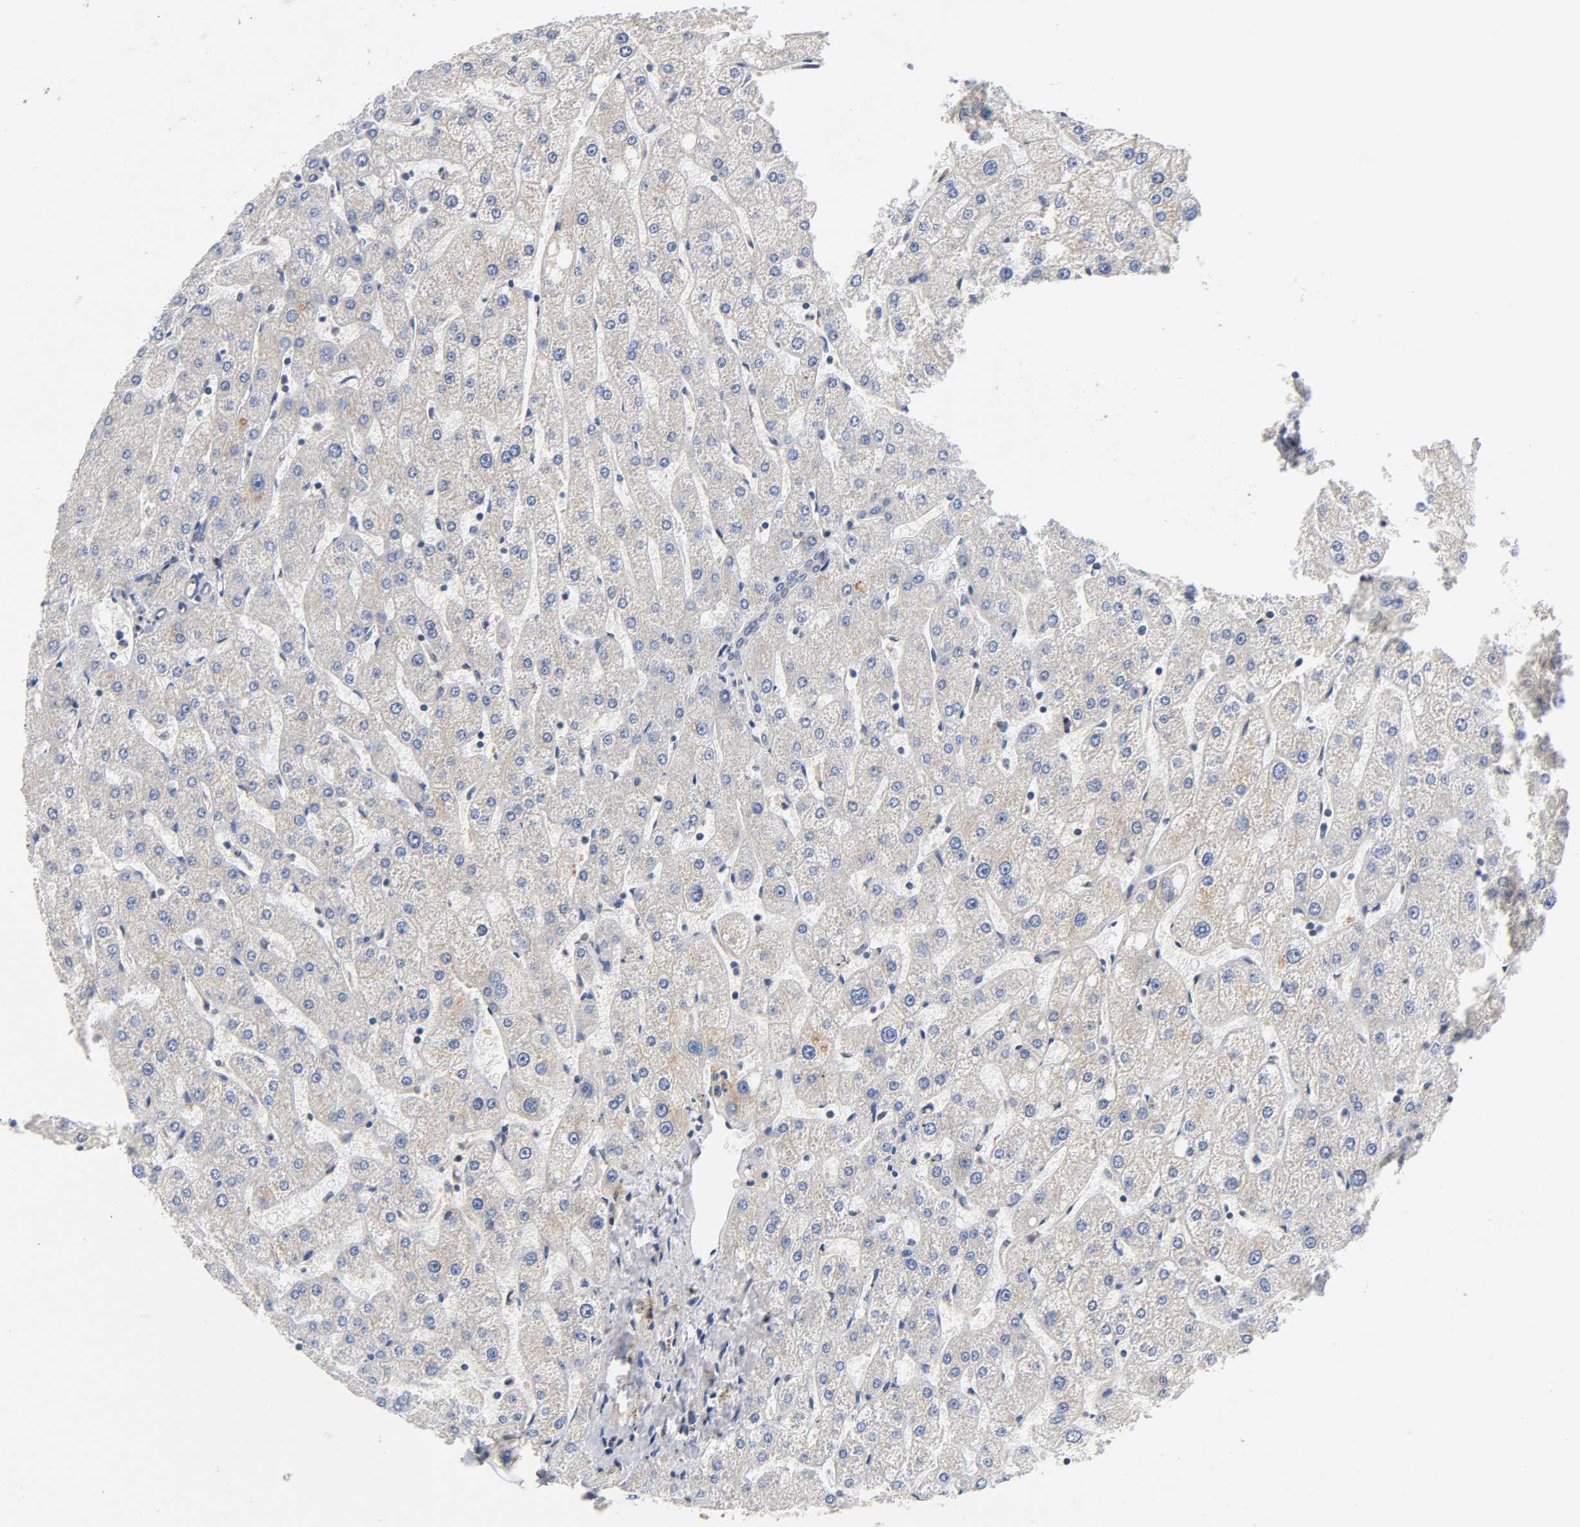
{"staining": {"intensity": "negative", "quantity": "none", "location": "none"}, "tissue": "liver", "cell_type": "Cholangiocytes", "image_type": "normal", "snomed": [{"axis": "morphology", "description": "Normal tissue, NOS"}, {"axis": "topography", "description": "Liver"}], "caption": "This is an IHC photomicrograph of normal liver. There is no positivity in cholangiocytes.", "gene": "PRKAB1", "patient": {"sex": "male", "age": 67}}